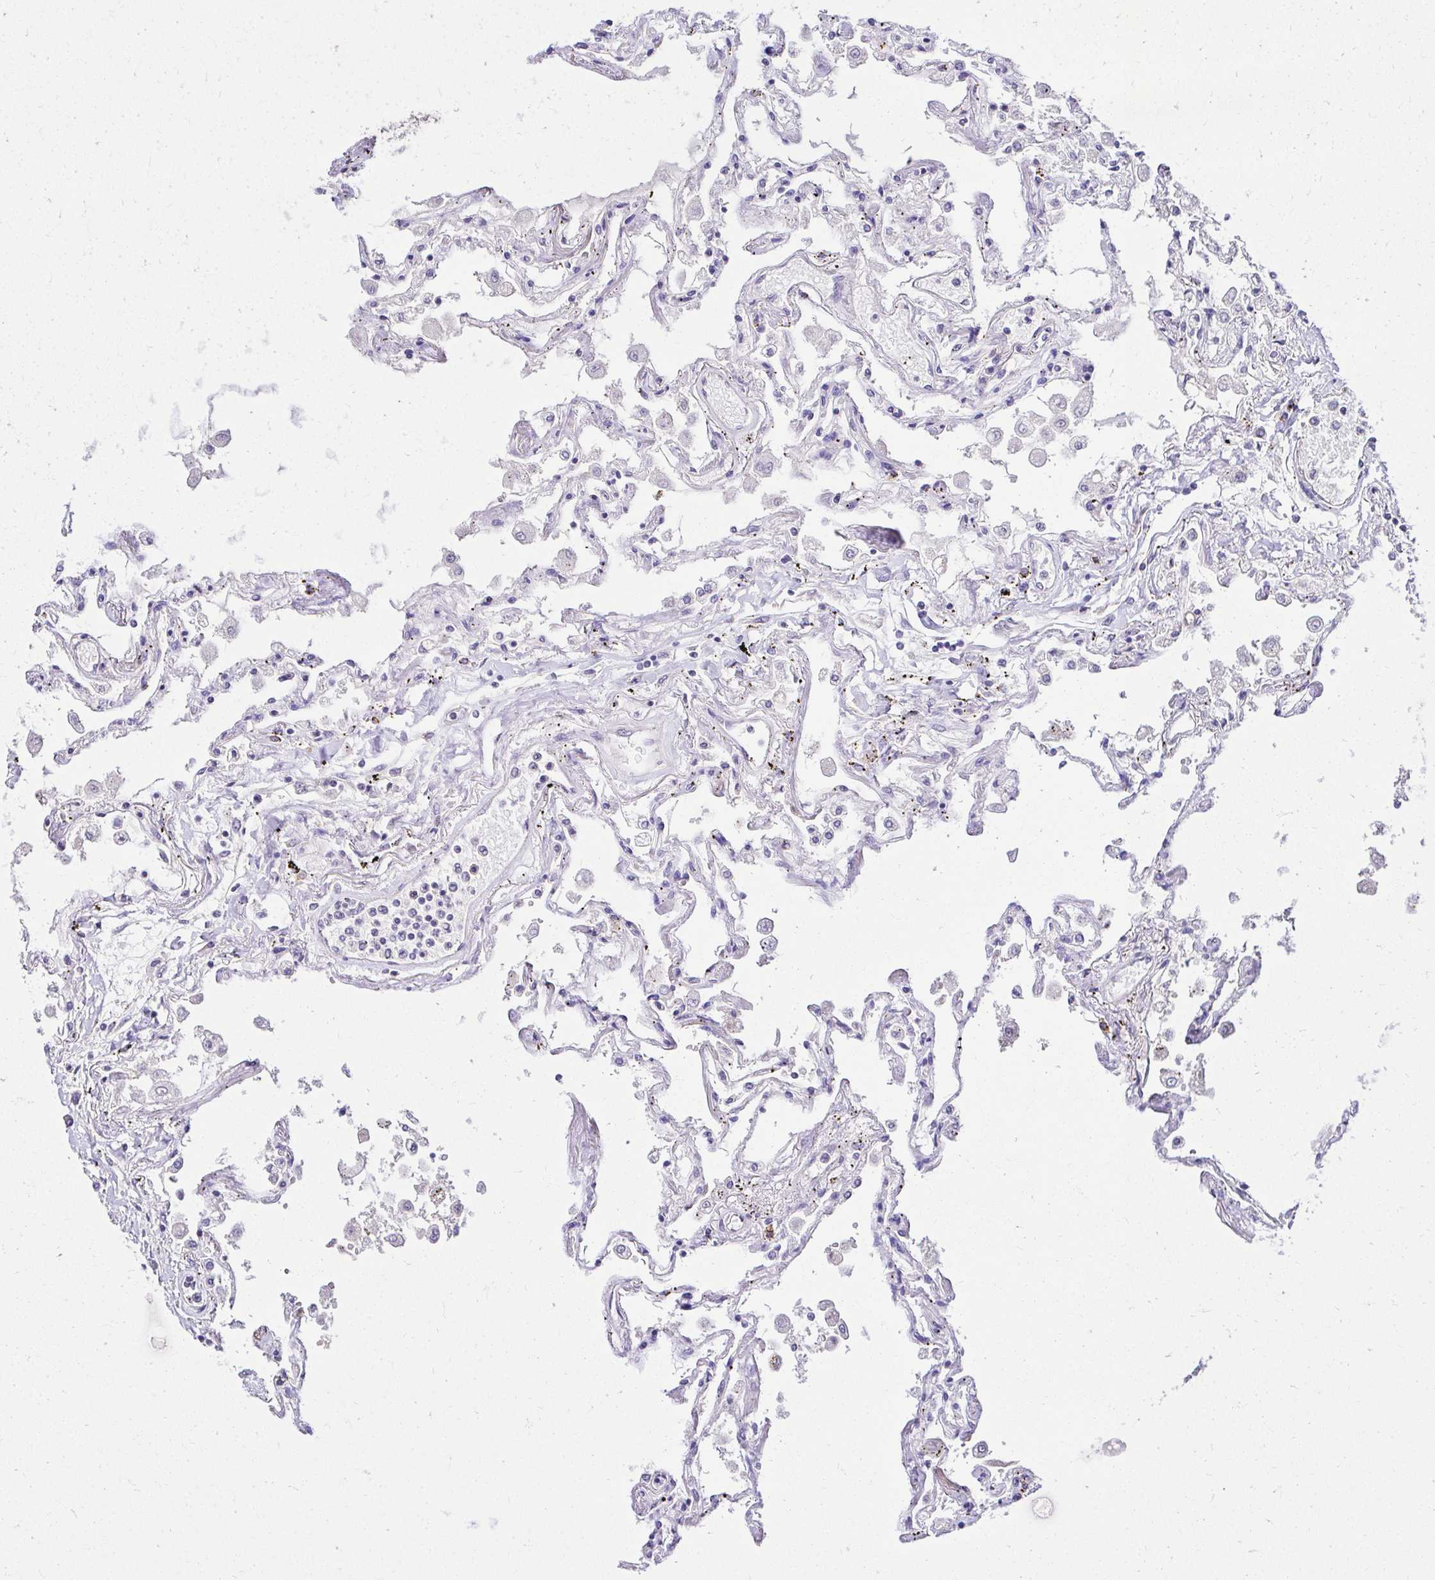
{"staining": {"intensity": "moderate", "quantity": "25%-75%", "location": "cytoplasmic/membranous"}, "tissue": "lung", "cell_type": "Alveolar cells", "image_type": "normal", "snomed": [{"axis": "morphology", "description": "Normal tissue, NOS"}, {"axis": "morphology", "description": "Adenocarcinoma, NOS"}, {"axis": "topography", "description": "Cartilage tissue"}, {"axis": "topography", "description": "Lung"}], "caption": "High-power microscopy captured an immunohistochemistry (IHC) histopathology image of unremarkable lung, revealing moderate cytoplasmic/membranous staining in approximately 25%-75% of alveolar cells.", "gene": "KIAA1210", "patient": {"sex": "female", "age": 67}}